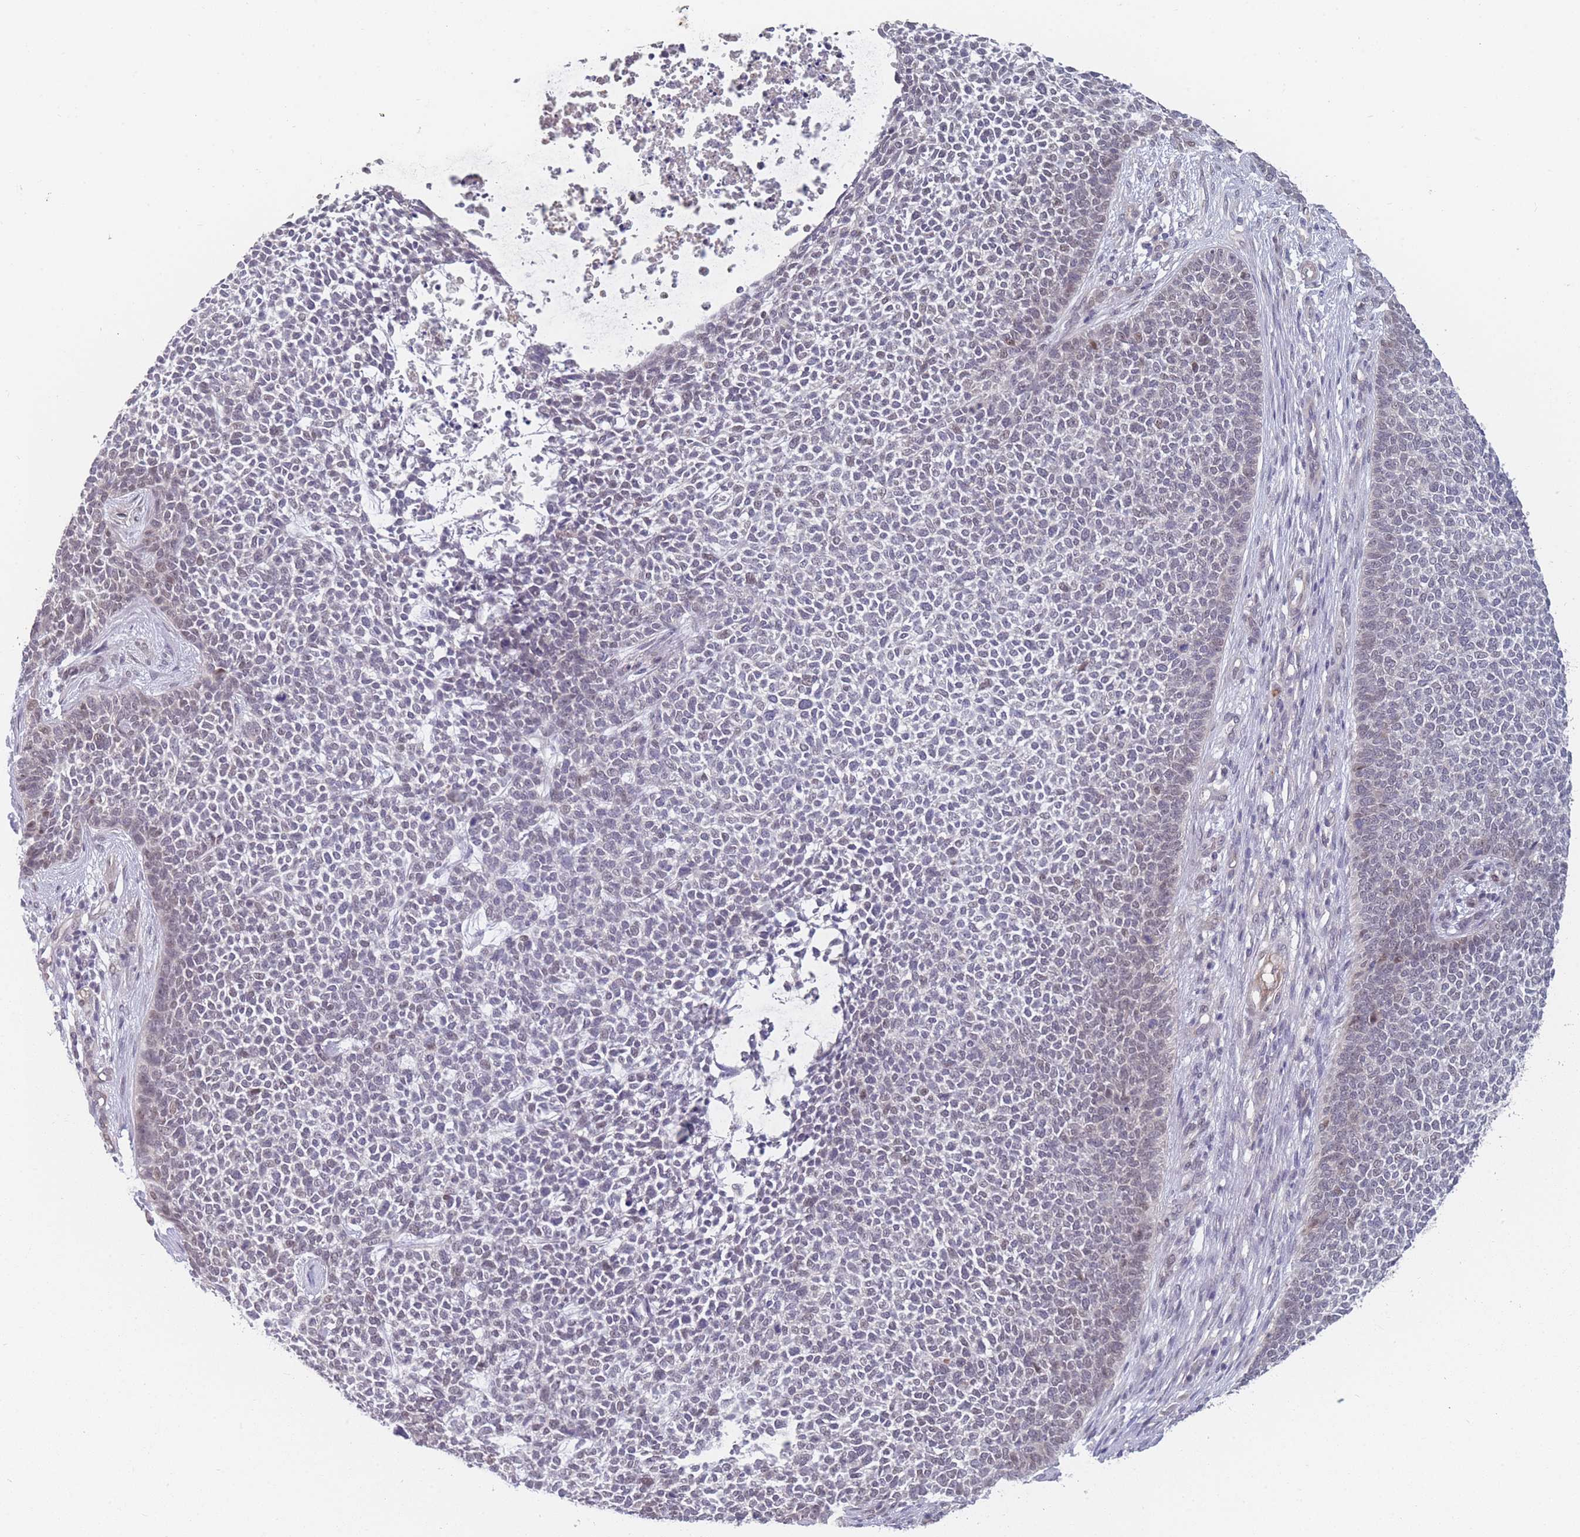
{"staining": {"intensity": "negative", "quantity": "none", "location": "none"}, "tissue": "skin cancer", "cell_type": "Tumor cells", "image_type": "cancer", "snomed": [{"axis": "morphology", "description": "Basal cell carcinoma"}, {"axis": "topography", "description": "Skin"}], "caption": "This photomicrograph is of skin basal cell carcinoma stained with immunohistochemistry (IHC) to label a protein in brown with the nuclei are counter-stained blue. There is no expression in tumor cells.", "gene": "ANKRD10", "patient": {"sex": "female", "age": 84}}